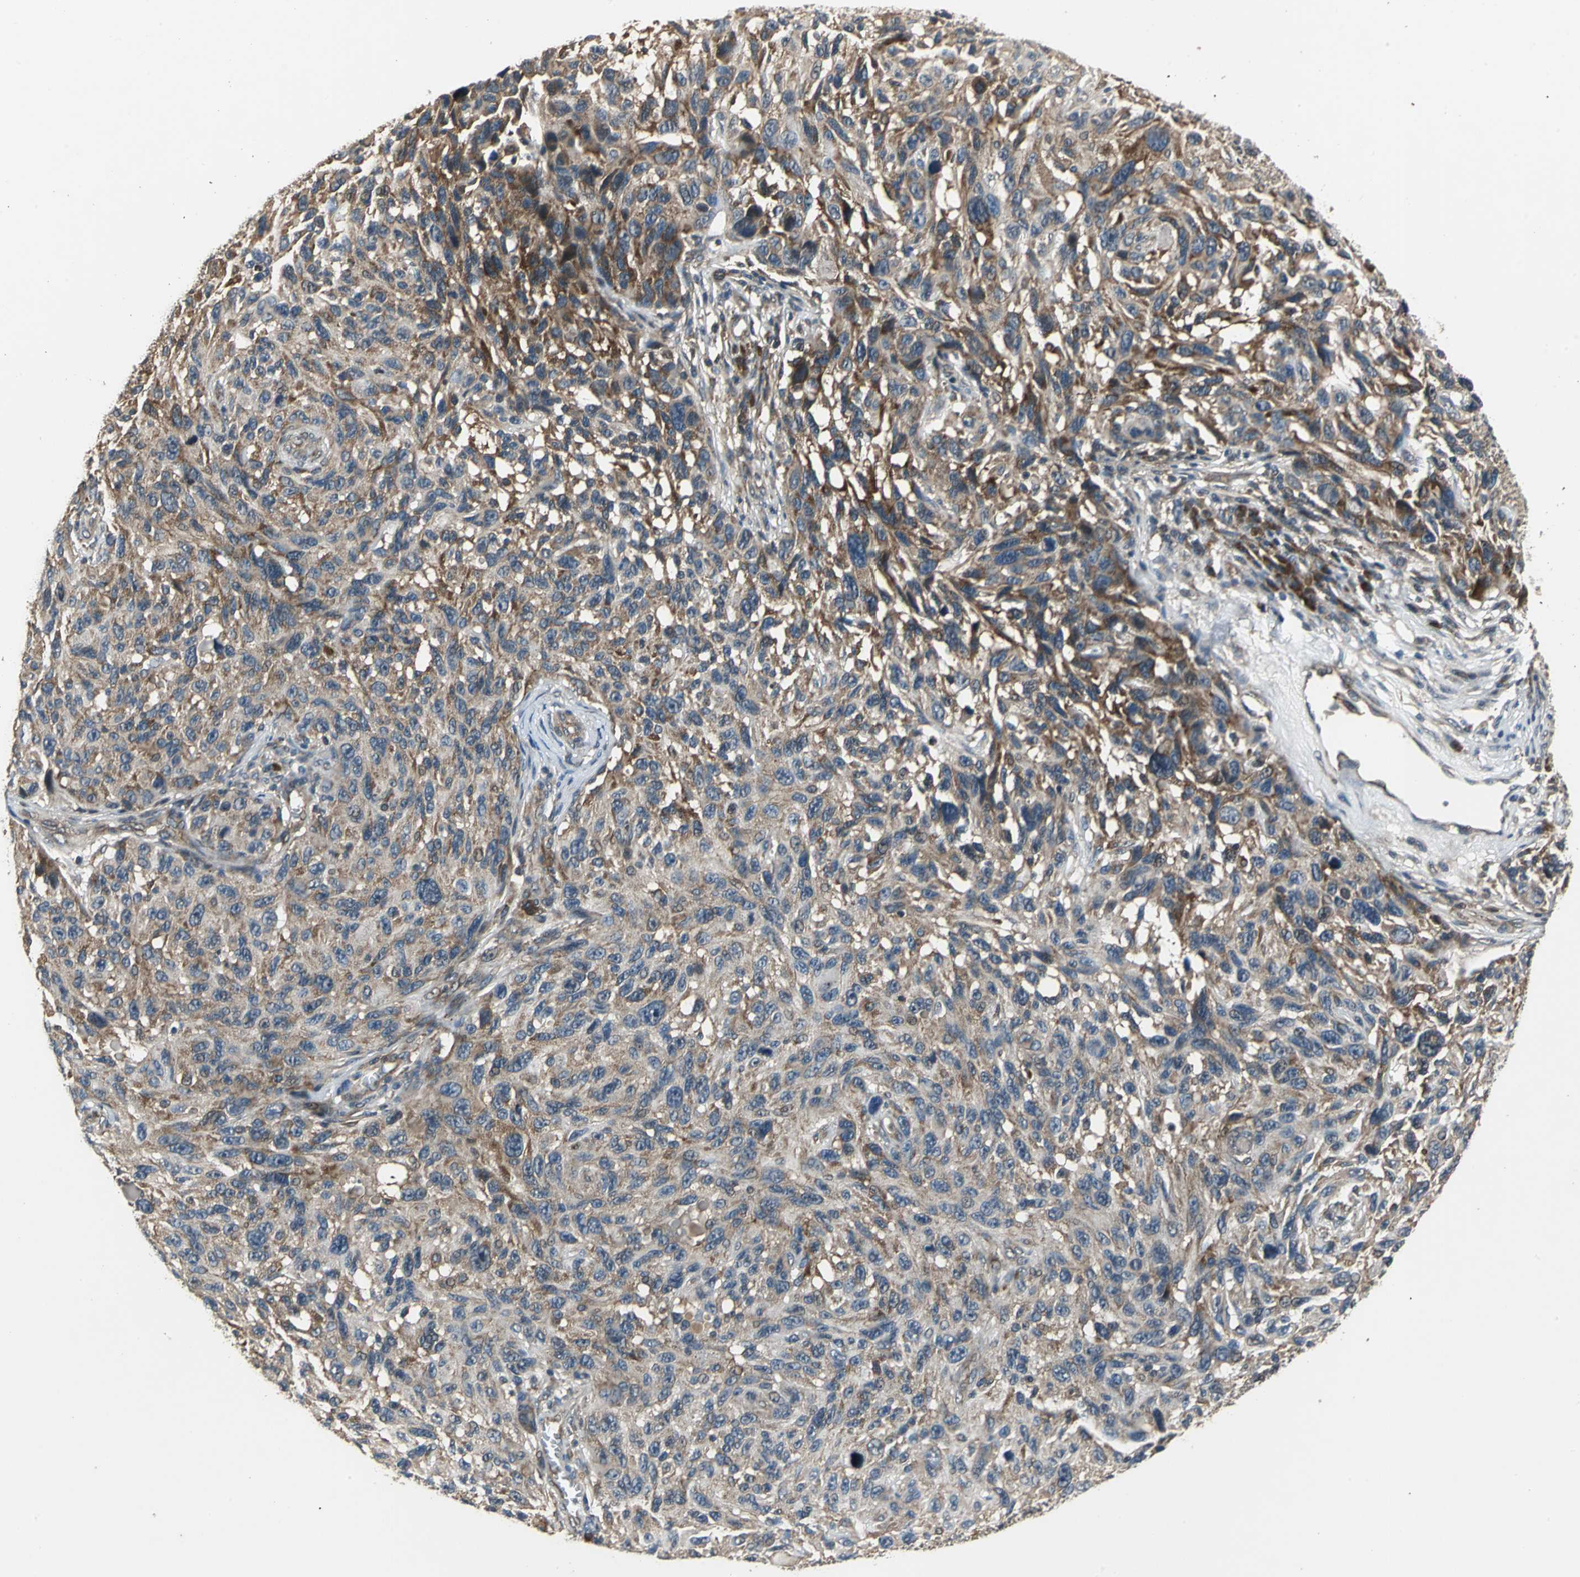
{"staining": {"intensity": "moderate", "quantity": "25%-75%", "location": "cytoplasmic/membranous"}, "tissue": "melanoma", "cell_type": "Tumor cells", "image_type": "cancer", "snomed": [{"axis": "morphology", "description": "Malignant melanoma, NOS"}, {"axis": "topography", "description": "Skin"}], "caption": "Protein staining demonstrates moderate cytoplasmic/membranous positivity in approximately 25%-75% of tumor cells in melanoma.", "gene": "EIF2B2", "patient": {"sex": "male", "age": 53}}